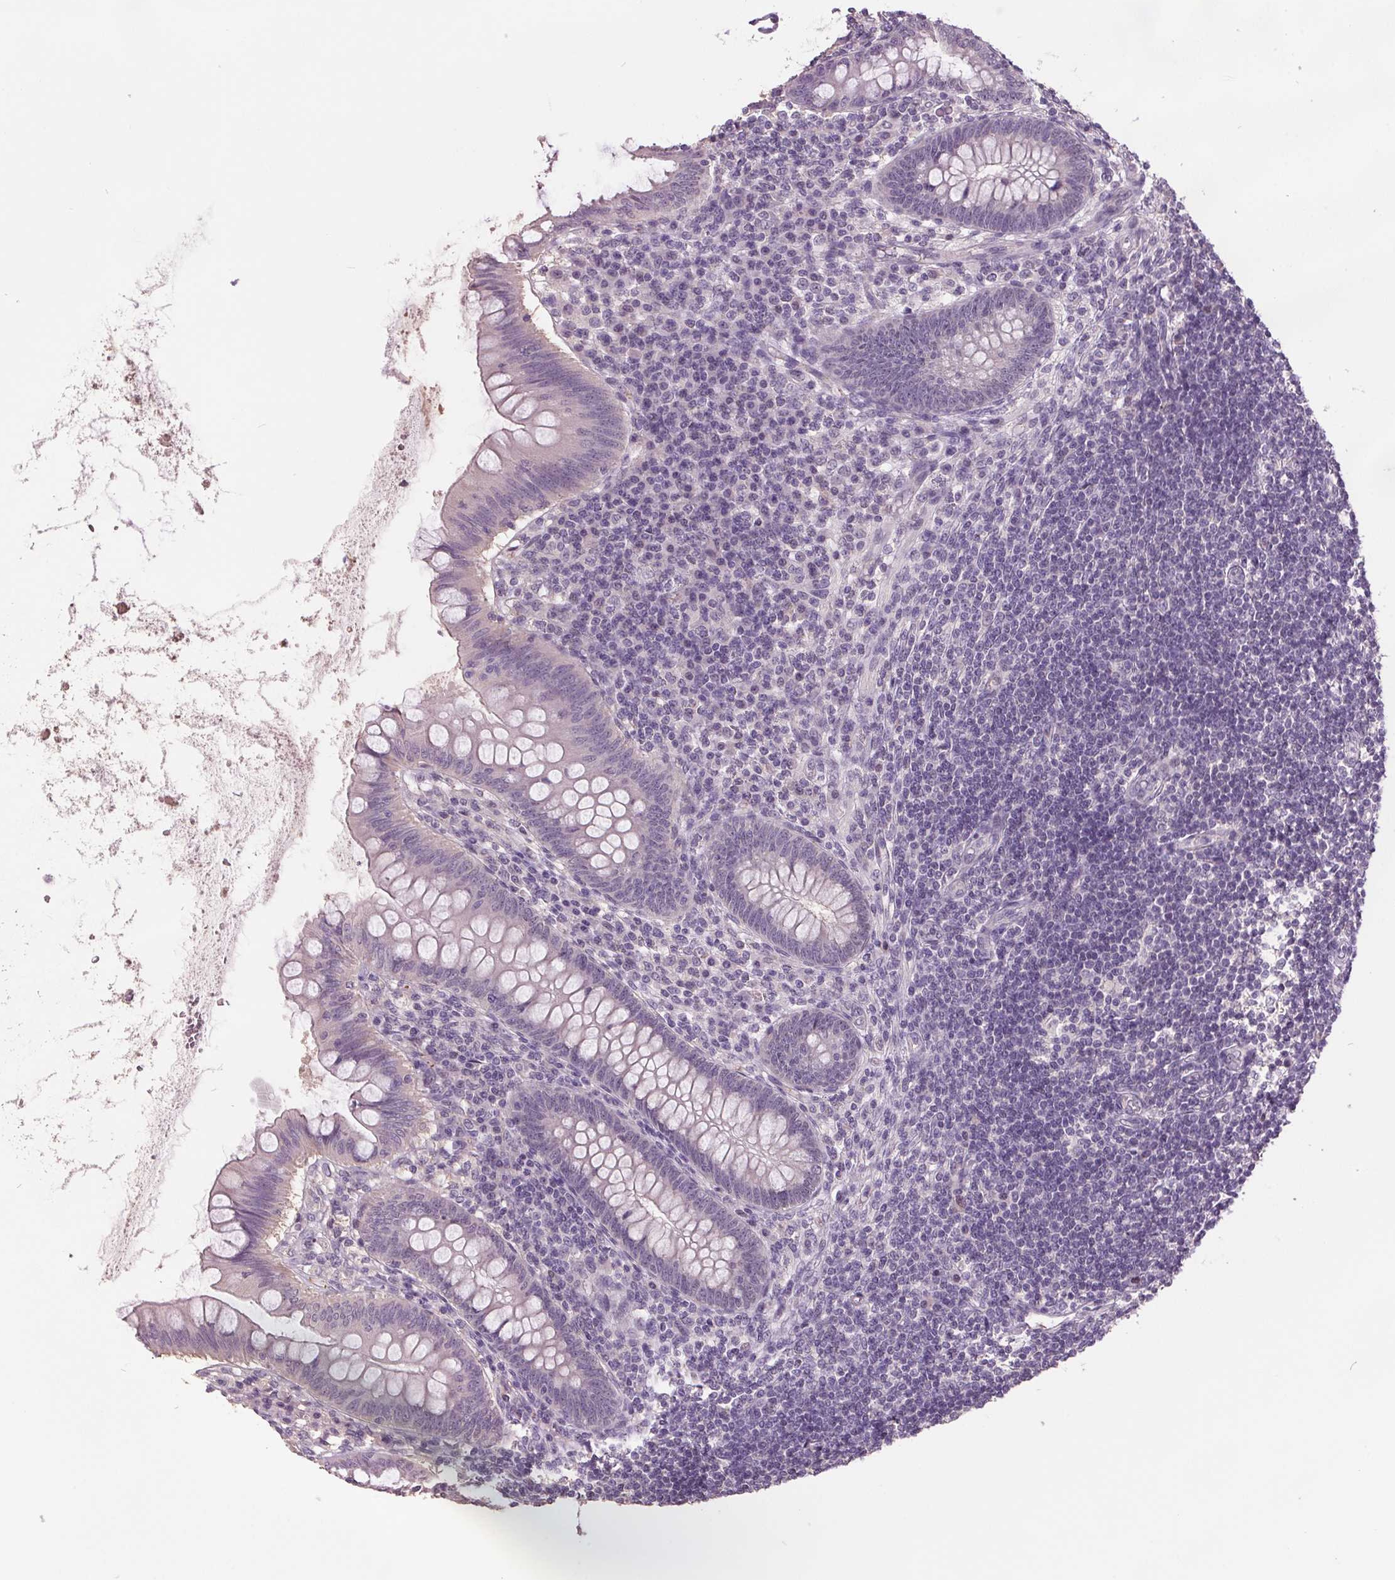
{"staining": {"intensity": "negative", "quantity": "none", "location": "none"}, "tissue": "appendix", "cell_type": "Glandular cells", "image_type": "normal", "snomed": [{"axis": "morphology", "description": "Normal tissue, NOS"}, {"axis": "topography", "description": "Appendix"}], "caption": "A high-resolution micrograph shows immunohistochemistry (IHC) staining of benign appendix, which shows no significant staining in glandular cells.", "gene": "C2orf16", "patient": {"sex": "female", "age": 57}}